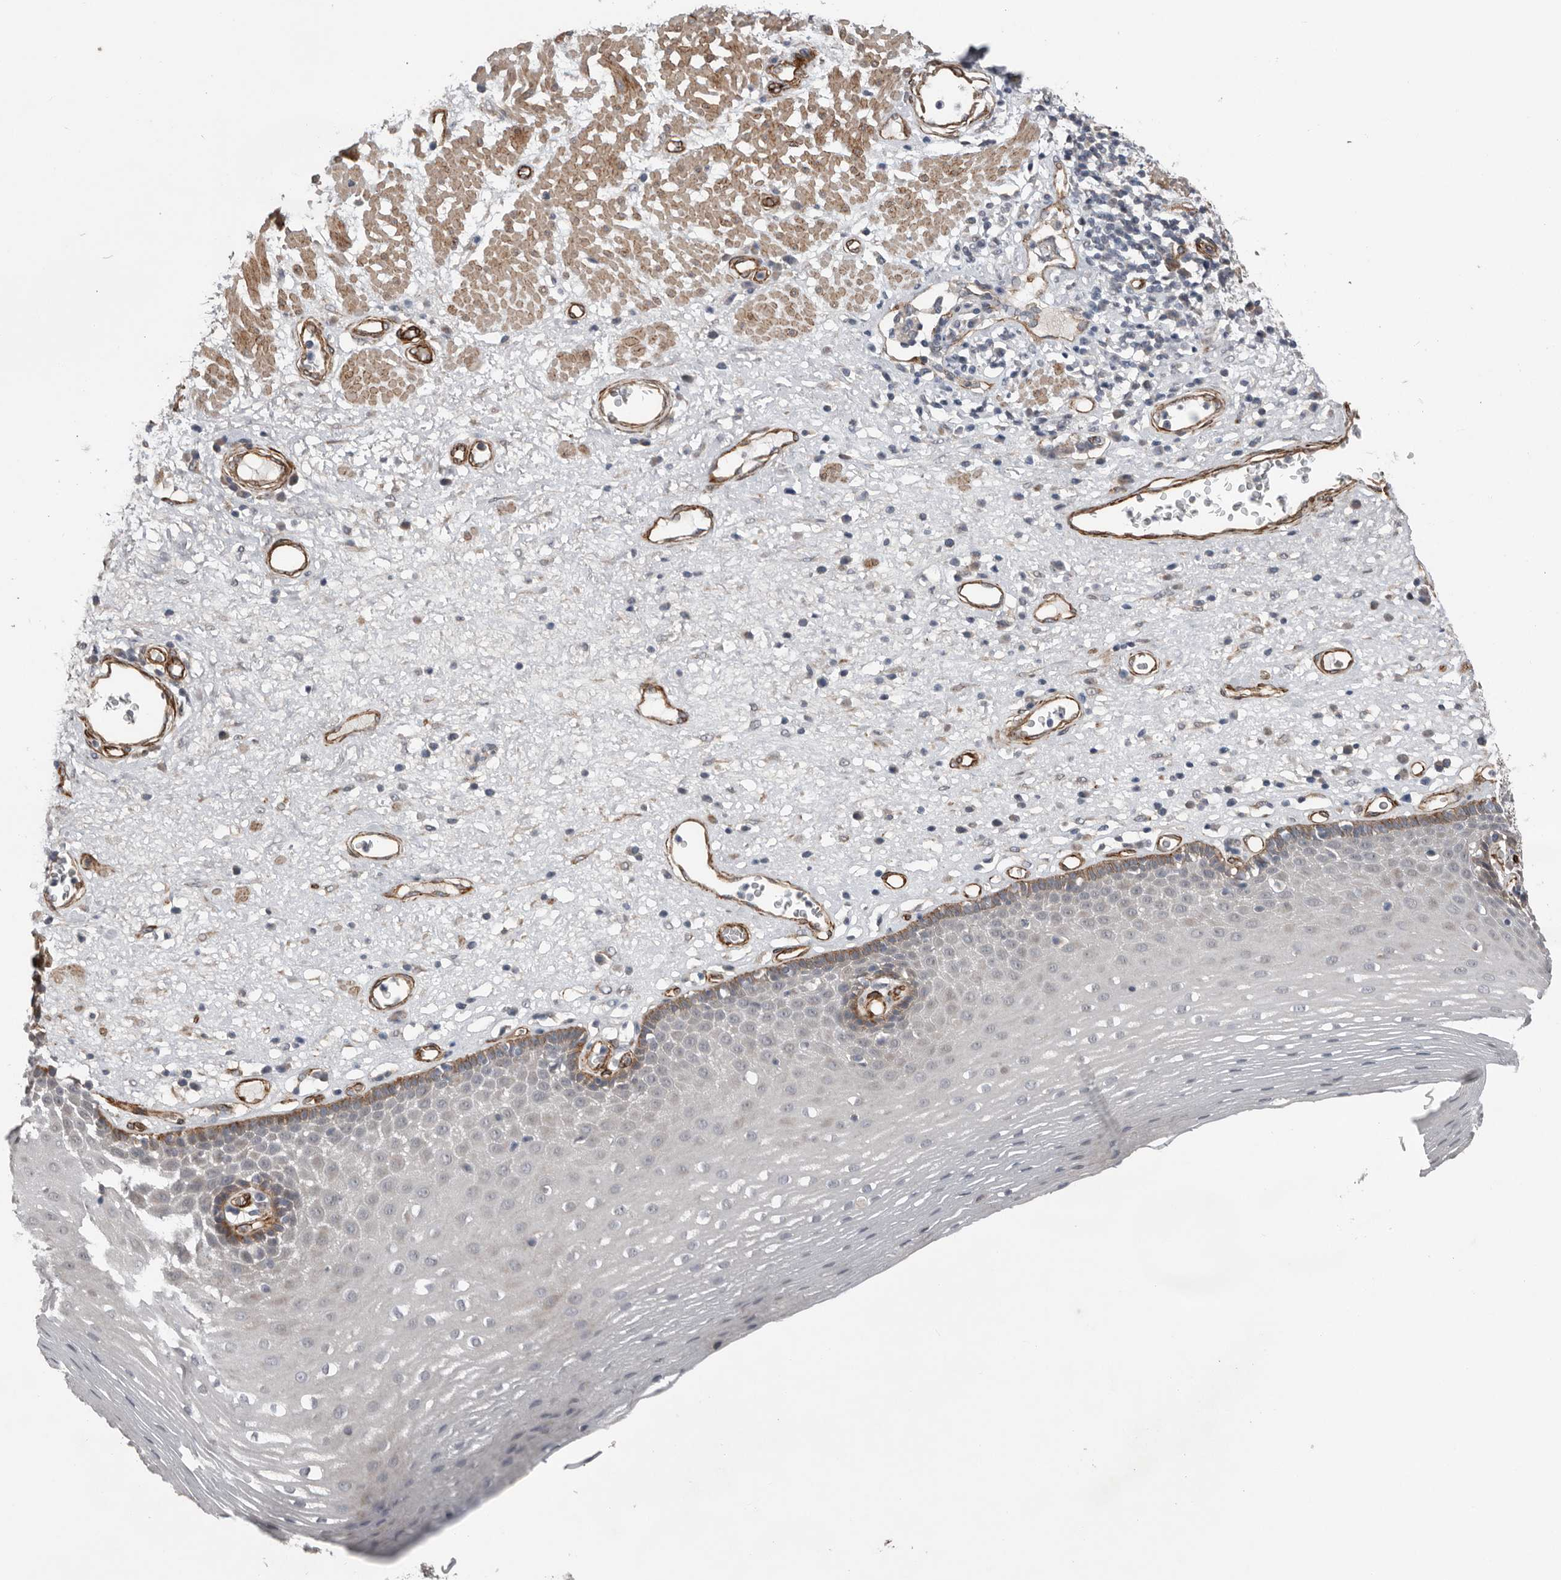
{"staining": {"intensity": "moderate", "quantity": "<25%", "location": "cytoplasmic/membranous,nuclear"}, "tissue": "esophagus", "cell_type": "Squamous epithelial cells", "image_type": "normal", "snomed": [{"axis": "morphology", "description": "Normal tissue, NOS"}, {"axis": "morphology", "description": "Adenocarcinoma, NOS"}, {"axis": "topography", "description": "Esophagus"}], "caption": "This is an image of immunohistochemistry staining of benign esophagus, which shows moderate expression in the cytoplasmic/membranous,nuclear of squamous epithelial cells.", "gene": "RANBP17", "patient": {"sex": "male", "age": 62}}